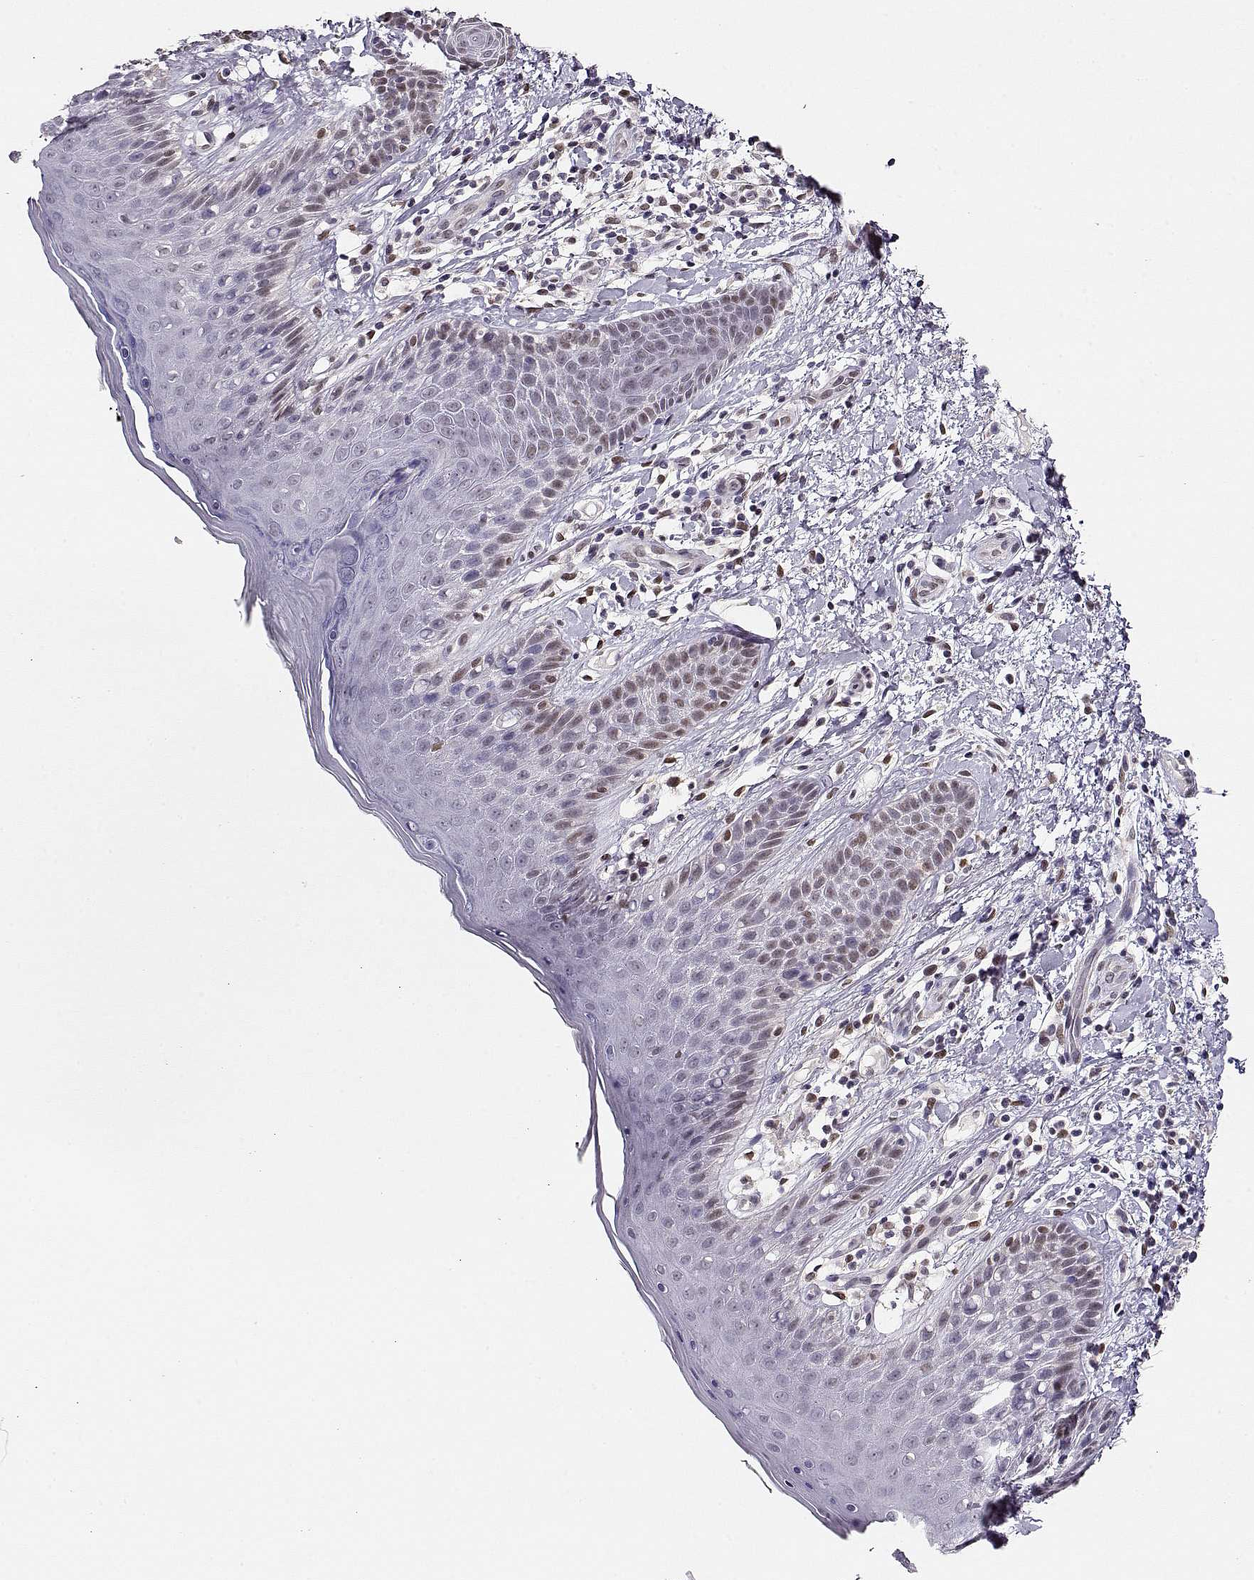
{"staining": {"intensity": "moderate", "quantity": "<25%", "location": "nuclear"}, "tissue": "skin", "cell_type": "Epidermal cells", "image_type": "normal", "snomed": [{"axis": "morphology", "description": "Normal tissue, NOS"}, {"axis": "topography", "description": "Anal"}], "caption": "A micrograph showing moderate nuclear staining in approximately <25% of epidermal cells in unremarkable skin, as visualized by brown immunohistochemical staining.", "gene": "POLI", "patient": {"sex": "male", "age": 36}}